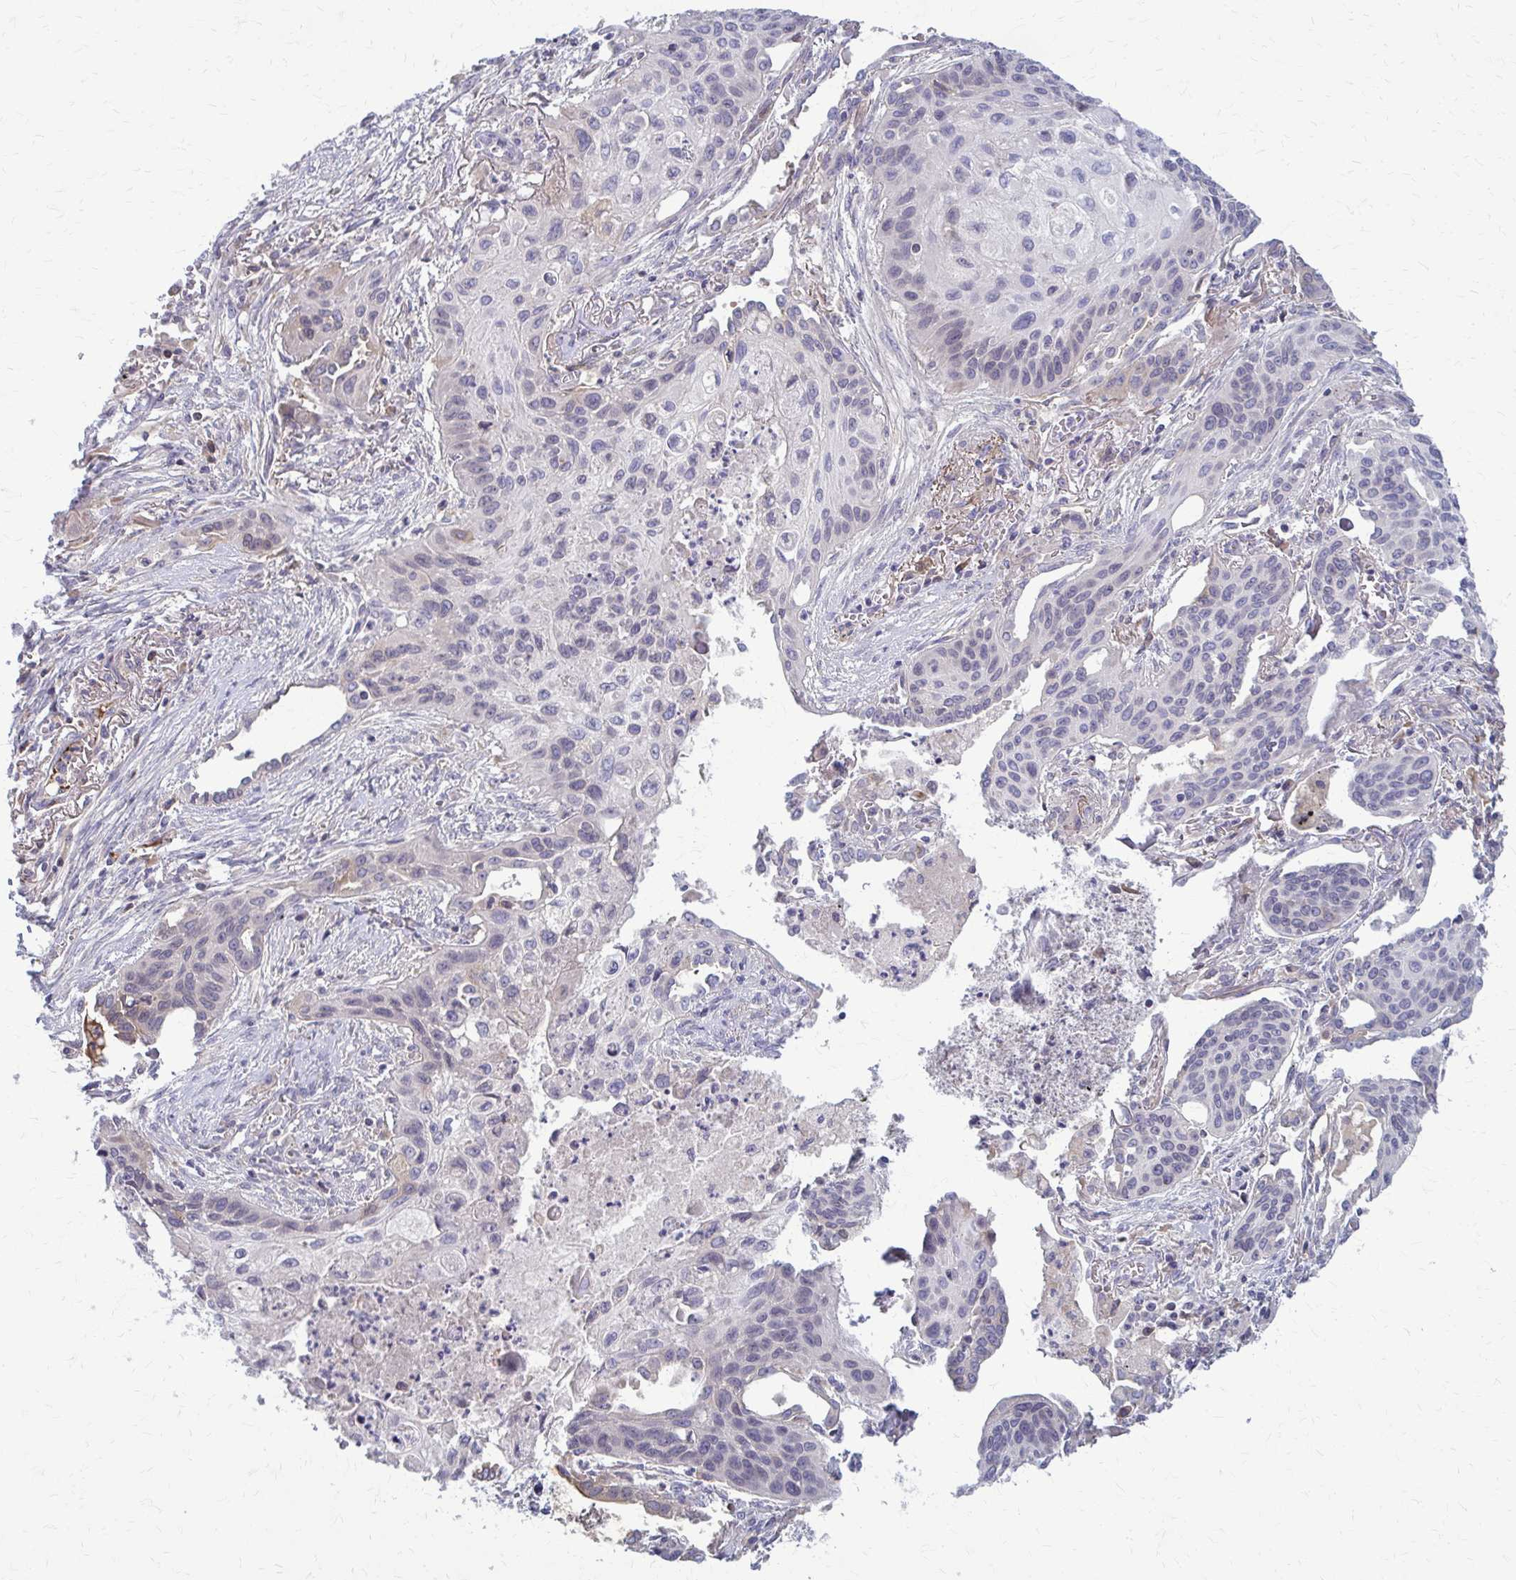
{"staining": {"intensity": "negative", "quantity": "none", "location": "none"}, "tissue": "lung cancer", "cell_type": "Tumor cells", "image_type": "cancer", "snomed": [{"axis": "morphology", "description": "Squamous cell carcinoma, NOS"}, {"axis": "topography", "description": "Lung"}], "caption": "Tumor cells show no significant protein positivity in lung cancer (squamous cell carcinoma).", "gene": "MCRIP2", "patient": {"sex": "male", "age": 71}}